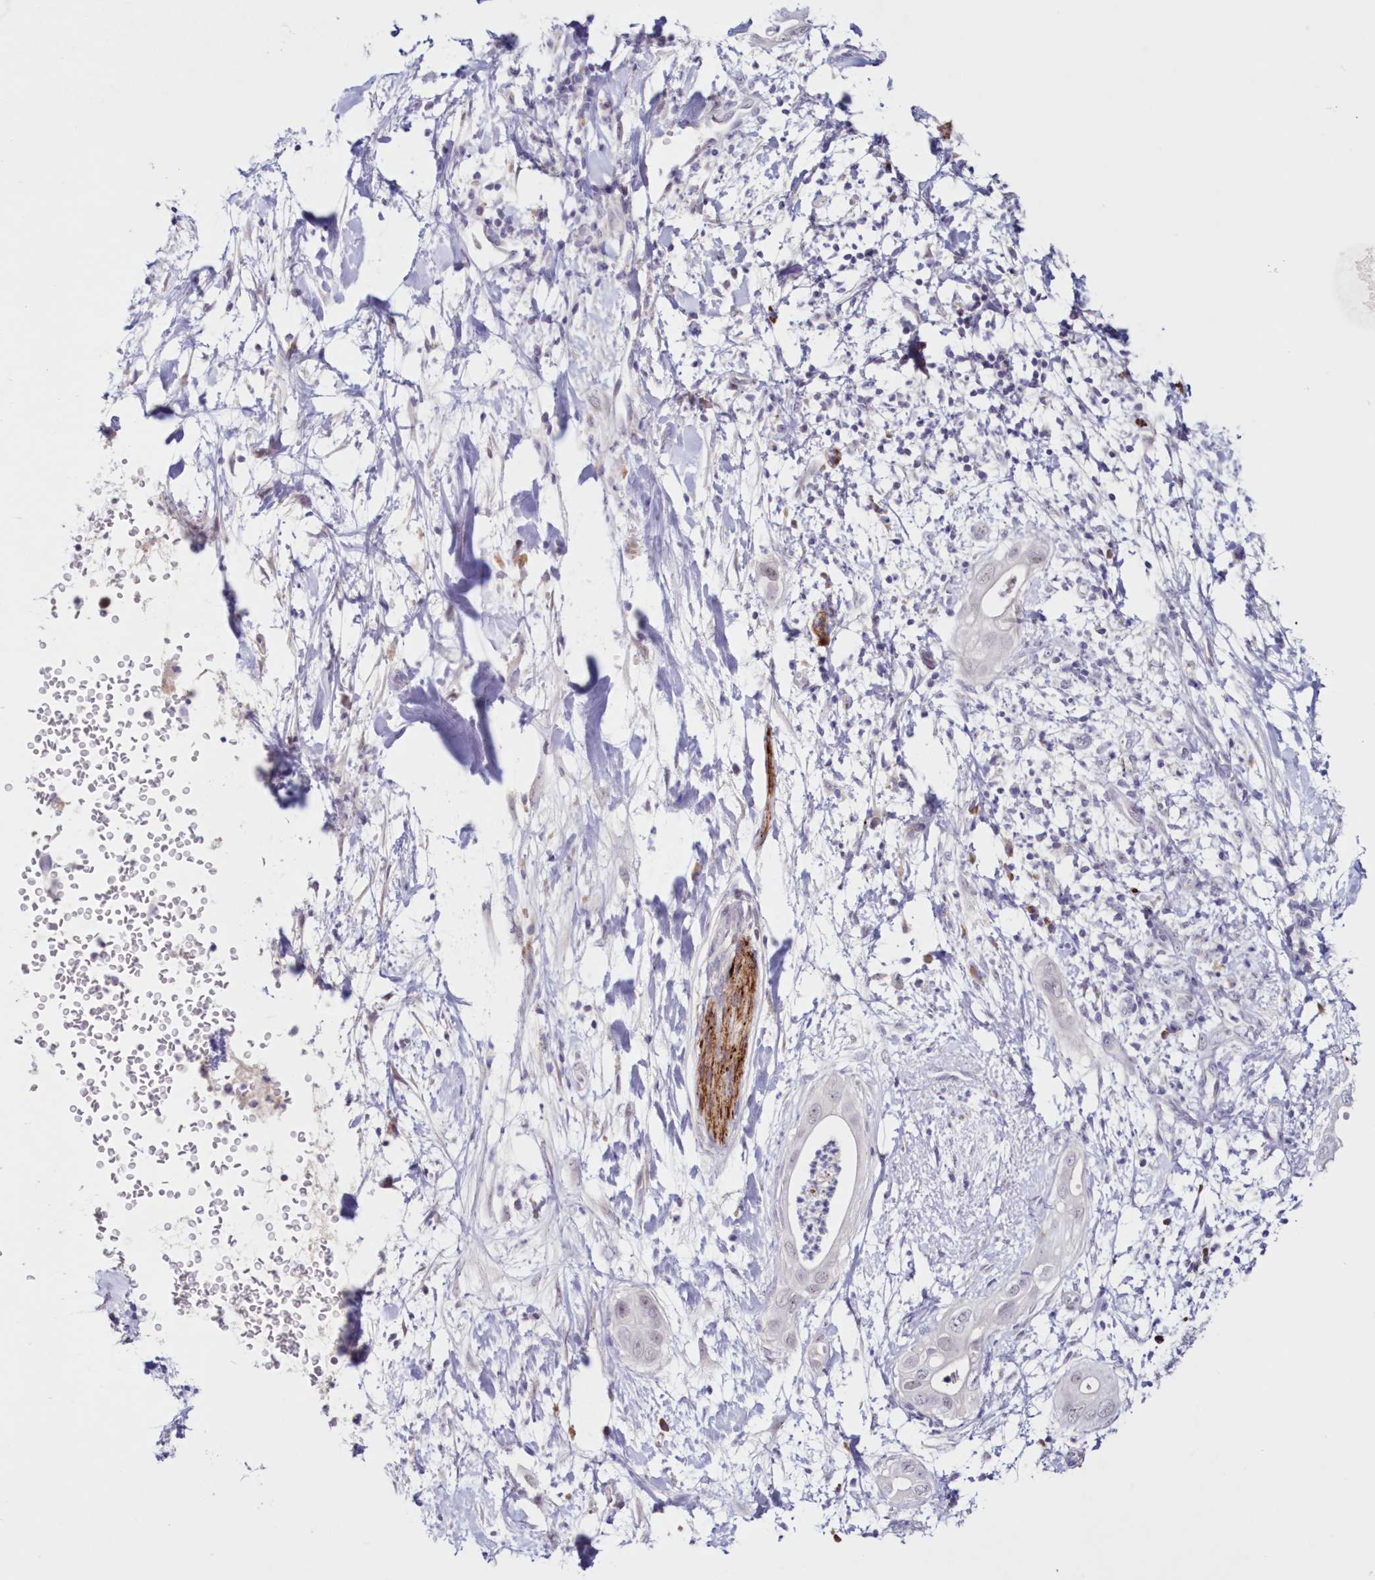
{"staining": {"intensity": "negative", "quantity": "none", "location": "none"}, "tissue": "pancreatic cancer", "cell_type": "Tumor cells", "image_type": "cancer", "snomed": [{"axis": "morphology", "description": "Adenocarcinoma, NOS"}, {"axis": "topography", "description": "Pancreas"}], "caption": "High power microscopy photomicrograph of an IHC micrograph of pancreatic cancer, revealing no significant expression in tumor cells.", "gene": "SNED1", "patient": {"sex": "female", "age": 78}}